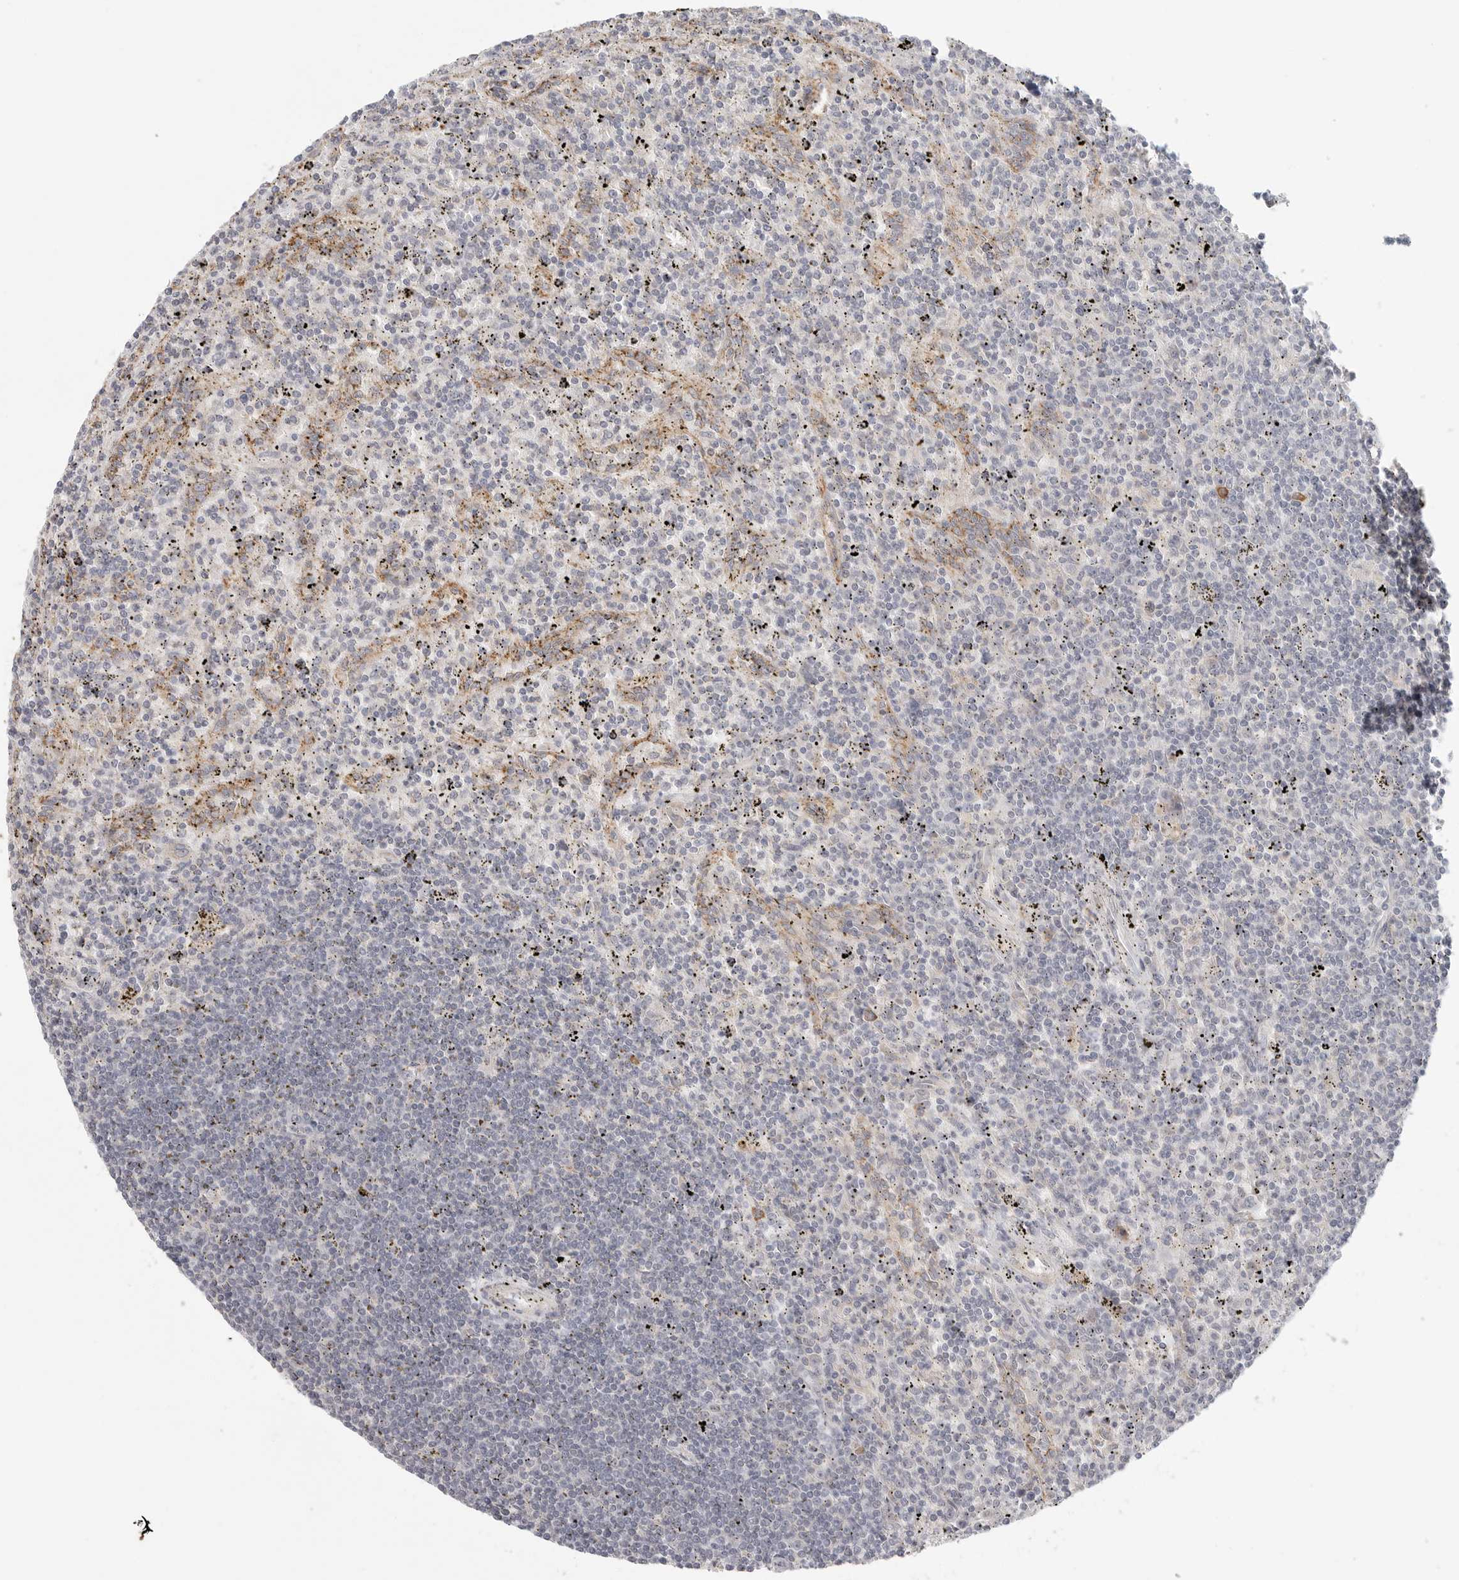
{"staining": {"intensity": "negative", "quantity": "none", "location": "none"}, "tissue": "lymphoma", "cell_type": "Tumor cells", "image_type": "cancer", "snomed": [{"axis": "morphology", "description": "Malignant lymphoma, non-Hodgkin's type, Low grade"}, {"axis": "topography", "description": "Spleen"}], "caption": "Tumor cells show no significant protein staining in low-grade malignant lymphoma, non-Hodgkin's type.", "gene": "SLC25A36", "patient": {"sex": "male", "age": 76}}